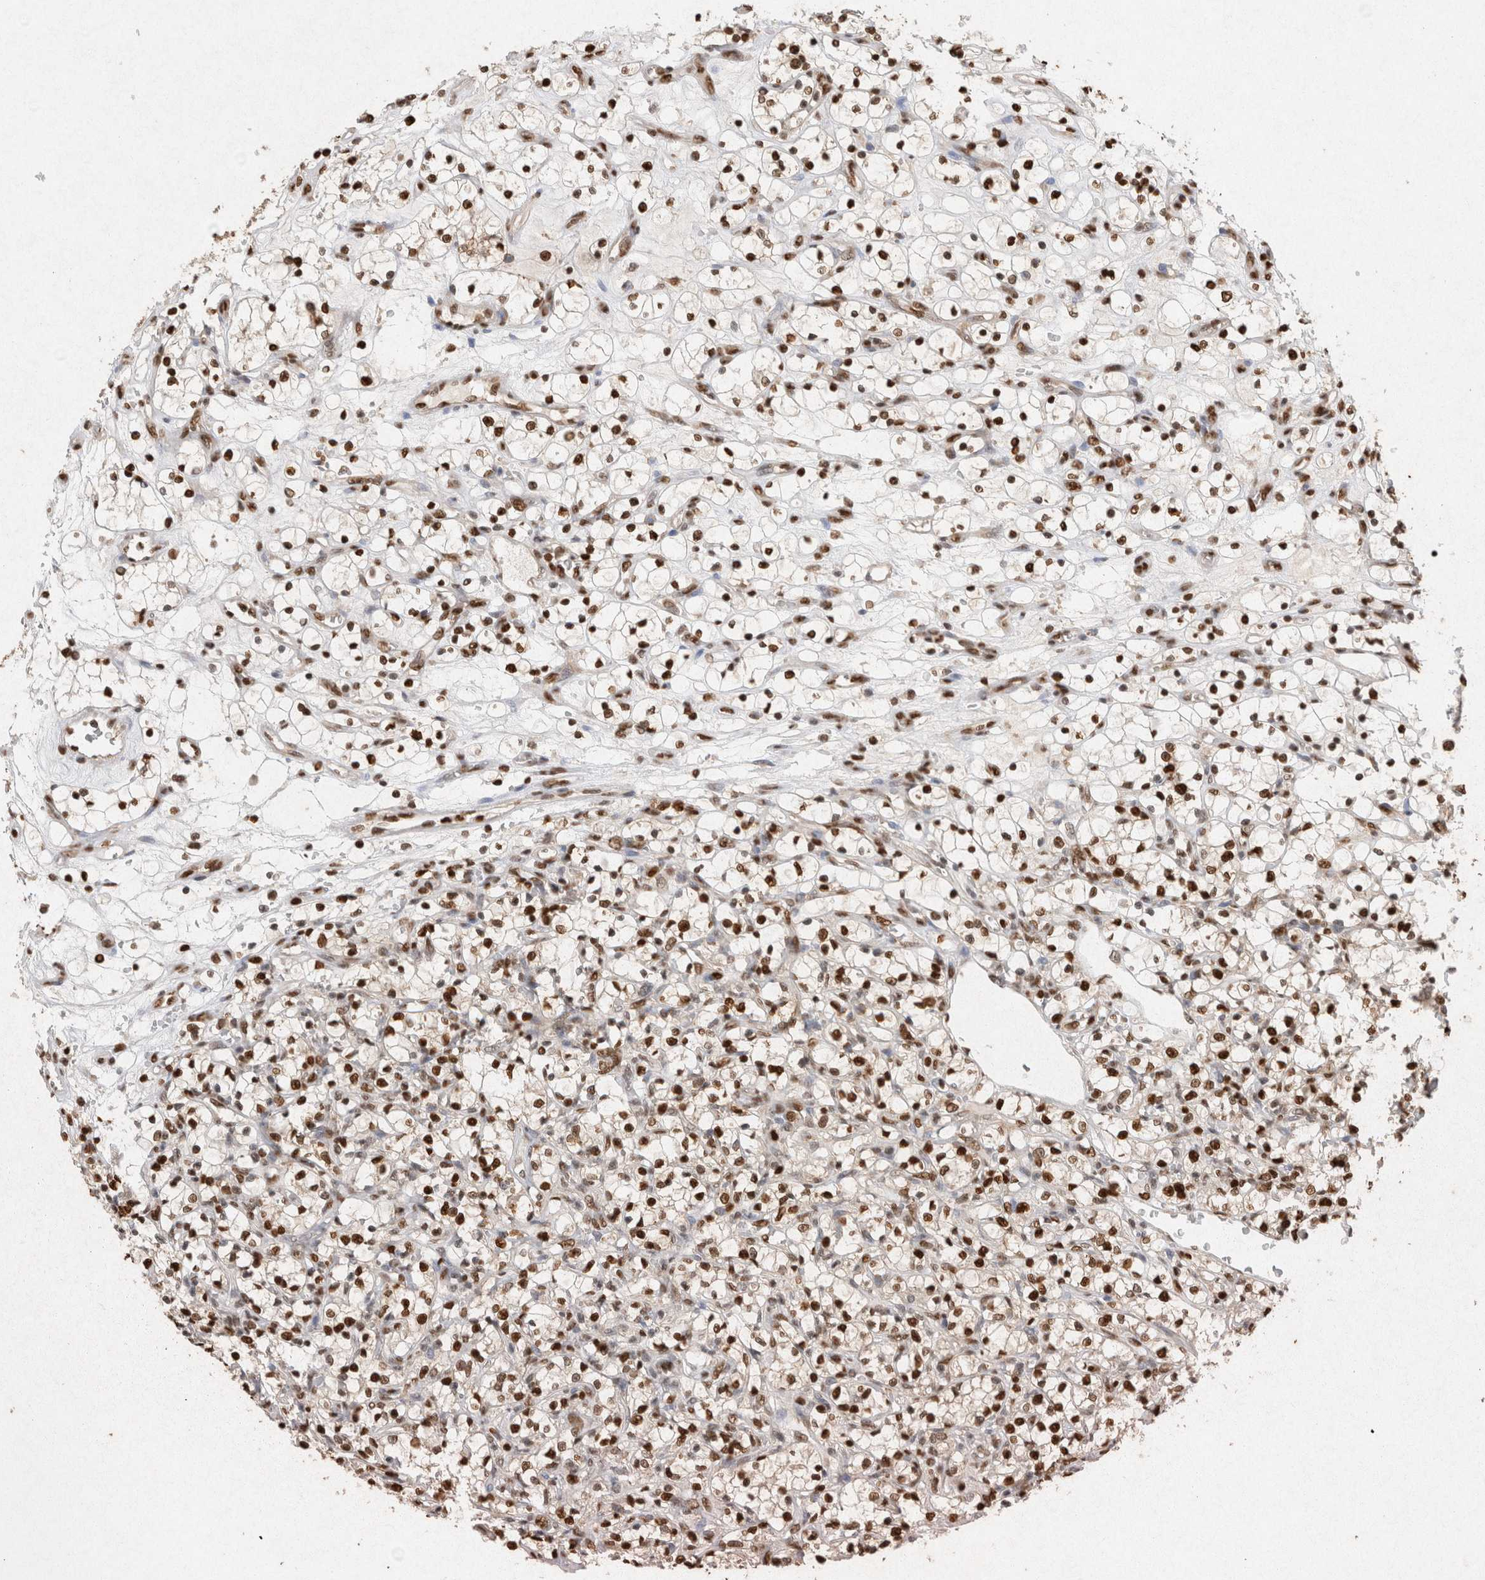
{"staining": {"intensity": "strong", "quantity": ">75%", "location": "nuclear"}, "tissue": "renal cancer", "cell_type": "Tumor cells", "image_type": "cancer", "snomed": [{"axis": "morphology", "description": "Adenocarcinoma, NOS"}, {"axis": "topography", "description": "Kidney"}], "caption": "High-power microscopy captured an IHC photomicrograph of adenocarcinoma (renal), revealing strong nuclear expression in about >75% of tumor cells.", "gene": "HDGF", "patient": {"sex": "female", "age": 69}}